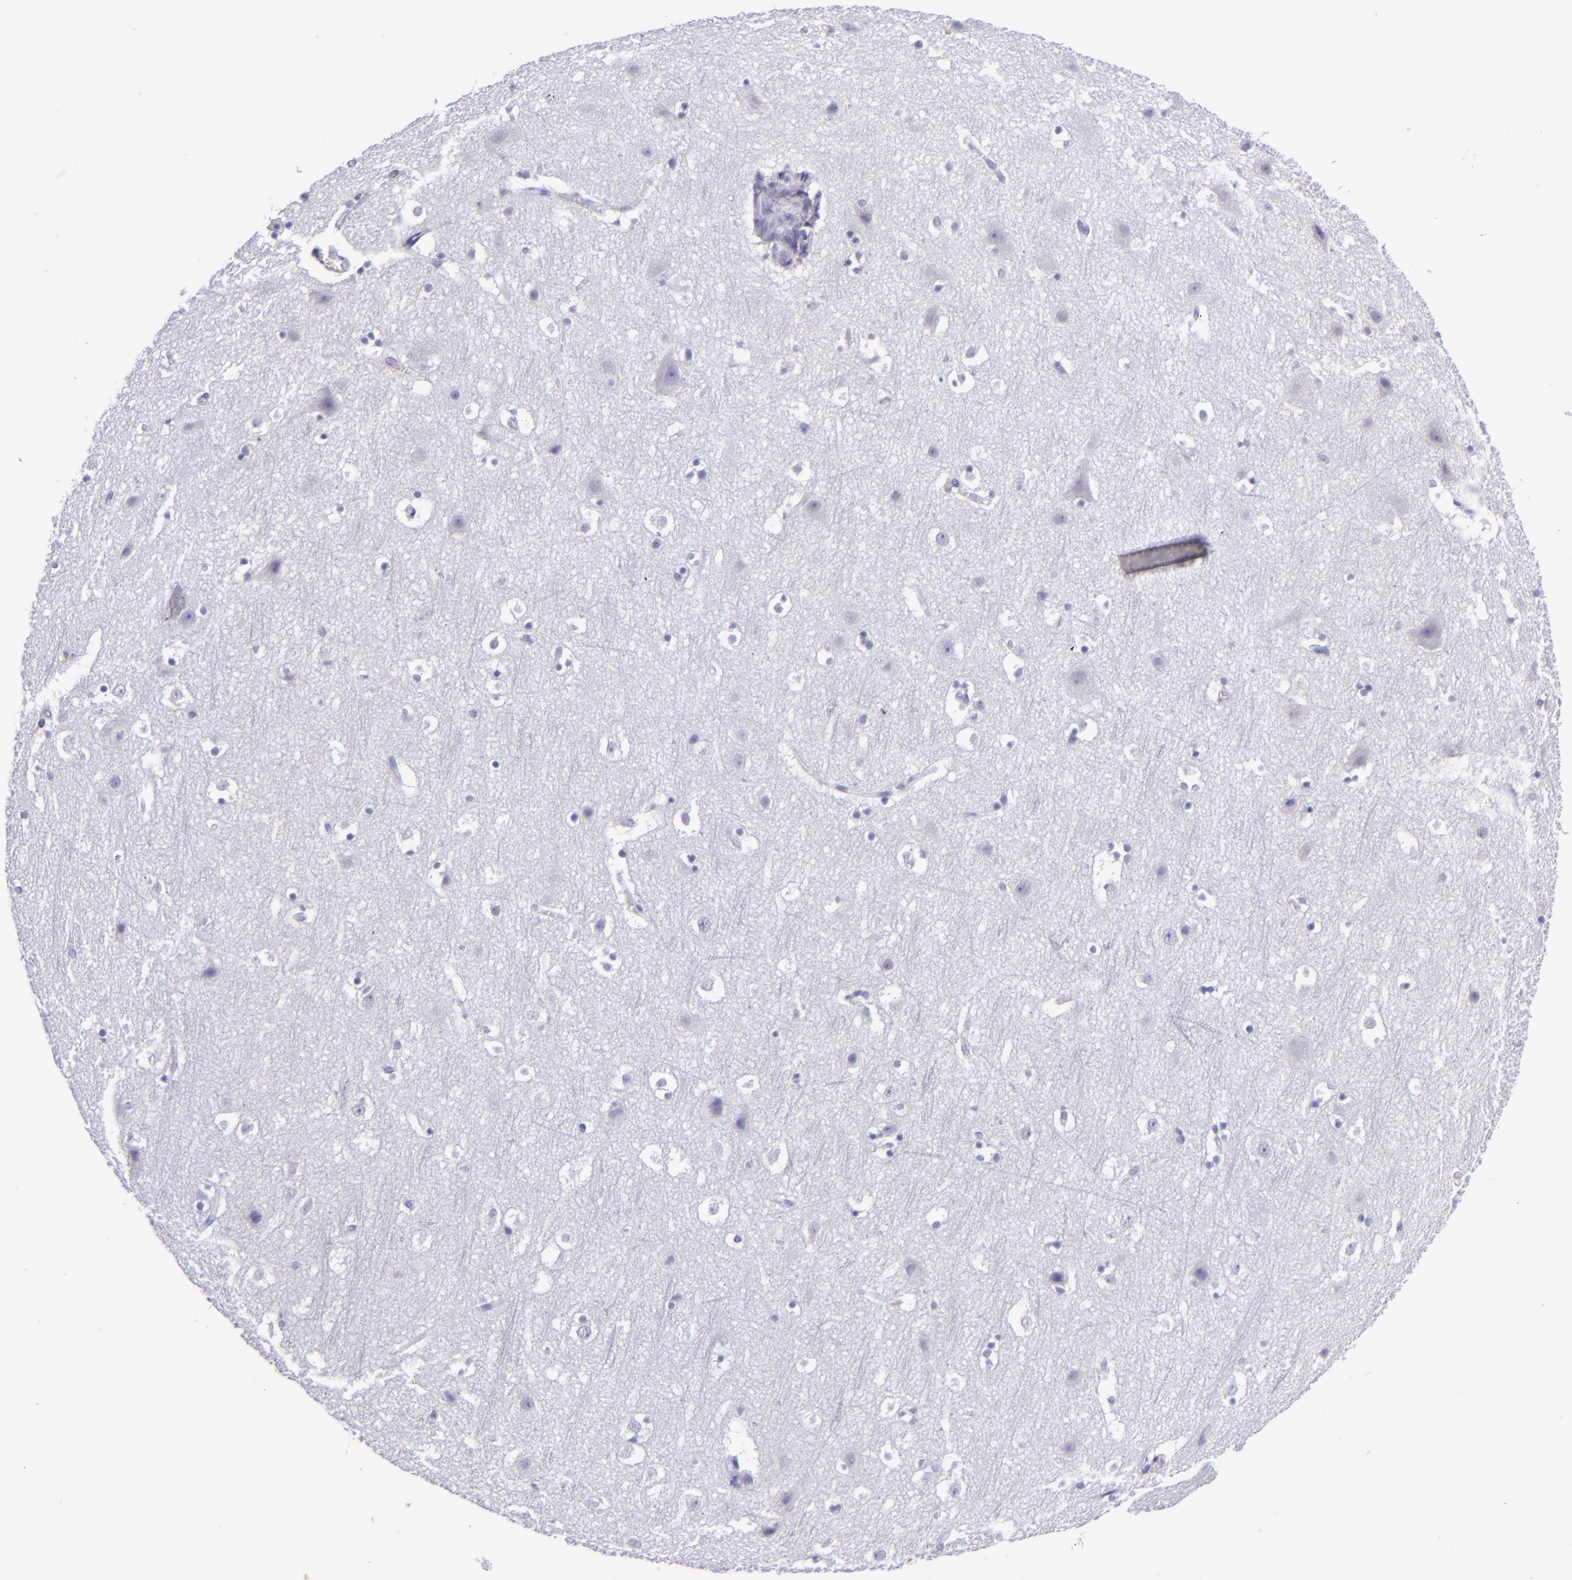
{"staining": {"intensity": "negative", "quantity": "none", "location": "none"}, "tissue": "cerebral cortex", "cell_type": "Endothelial cells", "image_type": "normal", "snomed": [{"axis": "morphology", "description": "Normal tissue, NOS"}, {"axis": "topography", "description": "Cerebral cortex"}], "caption": "High magnification brightfield microscopy of benign cerebral cortex stained with DAB (3,3'-diaminobenzidine) (brown) and counterstained with hematoxylin (blue): endothelial cells show no significant staining.", "gene": "POU2F2", "patient": {"sex": "male", "age": 45}}